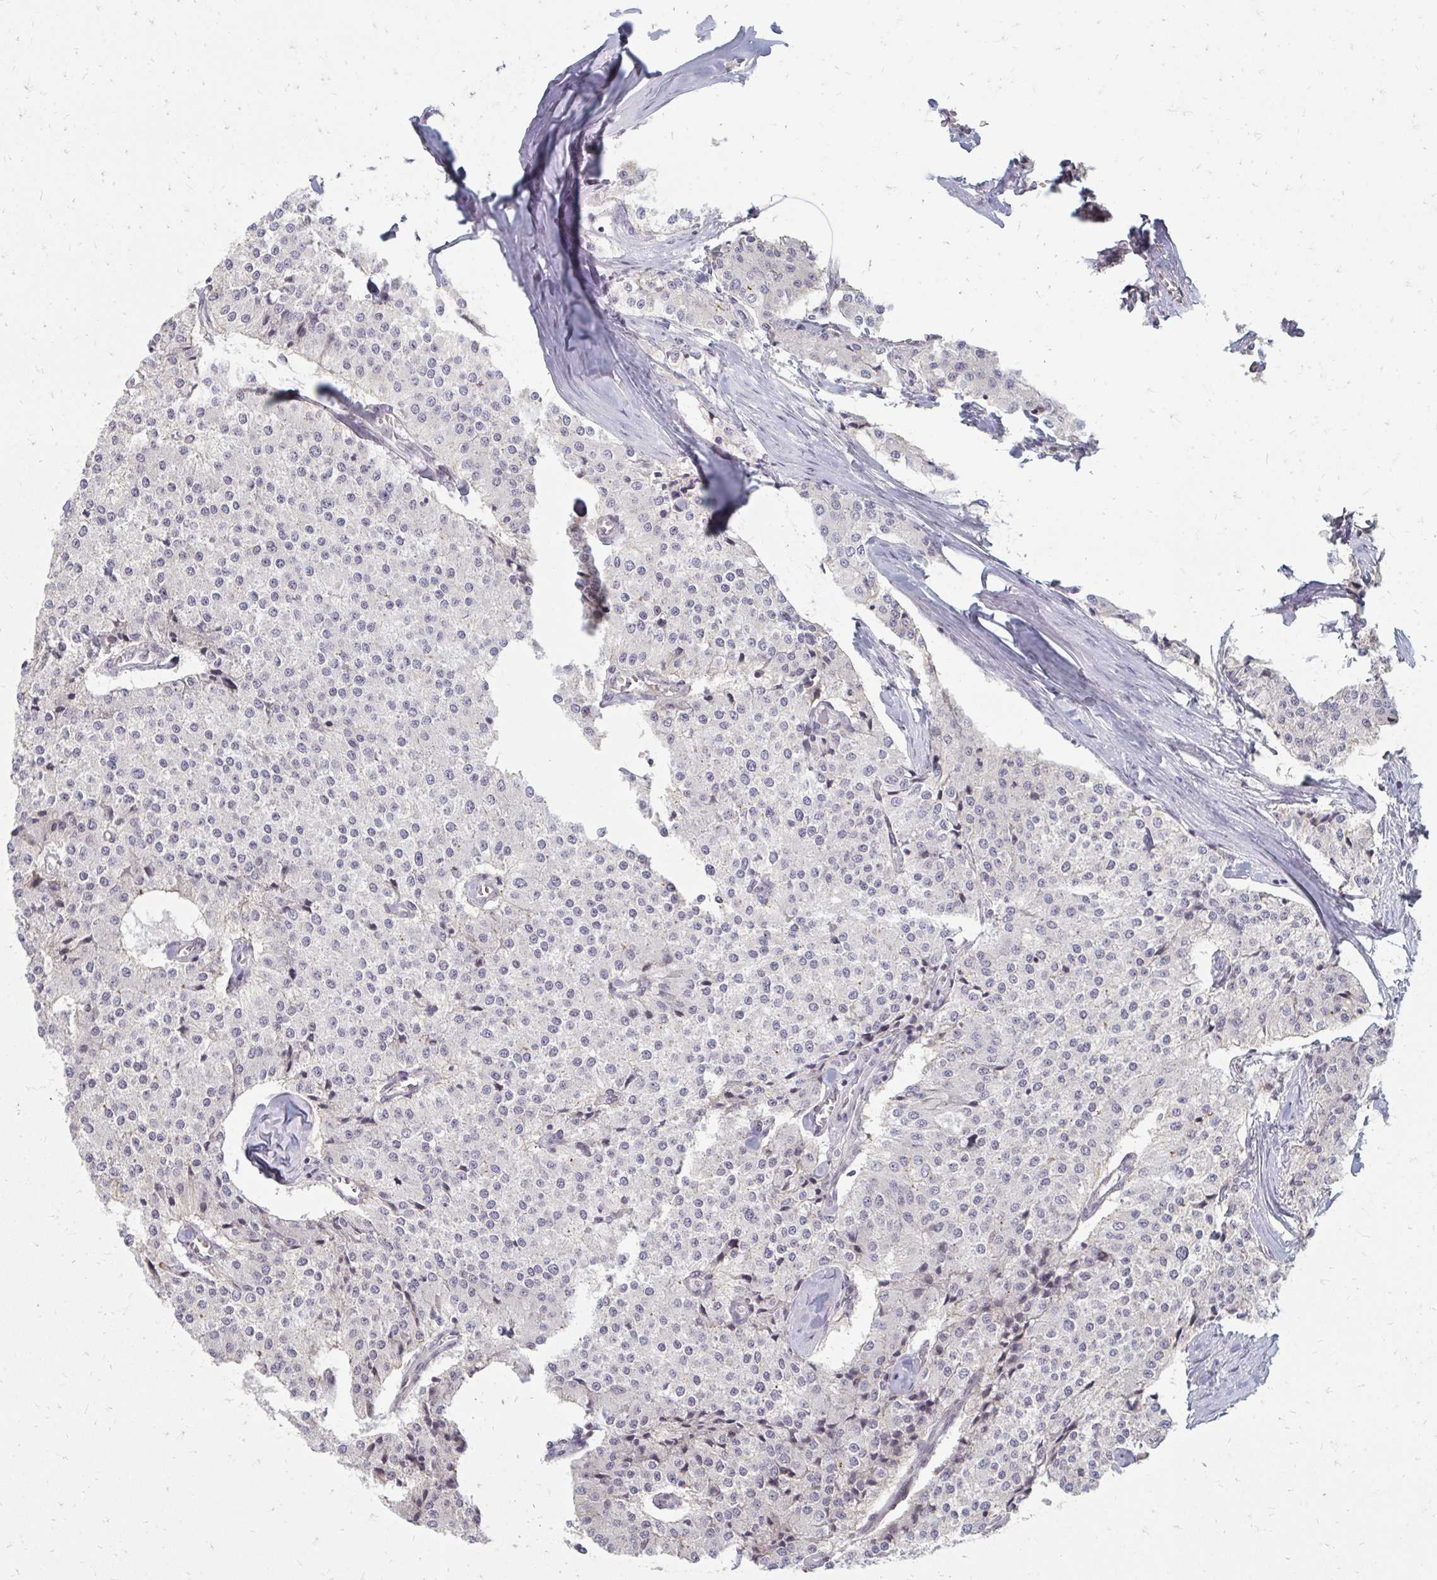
{"staining": {"intensity": "negative", "quantity": "none", "location": "none"}, "tissue": "carcinoid", "cell_type": "Tumor cells", "image_type": "cancer", "snomed": [{"axis": "morphology", "description": "Carcinoid, malignant, NOS"}, {"axis": "topography", "description": "Colon"}], "caption": "Malignant carcinoid was stained to show a protein in brown. There is no significant staining in tumor cells.", "gene": "GPC5", "patient": {"sex": "female", "age": 52}}